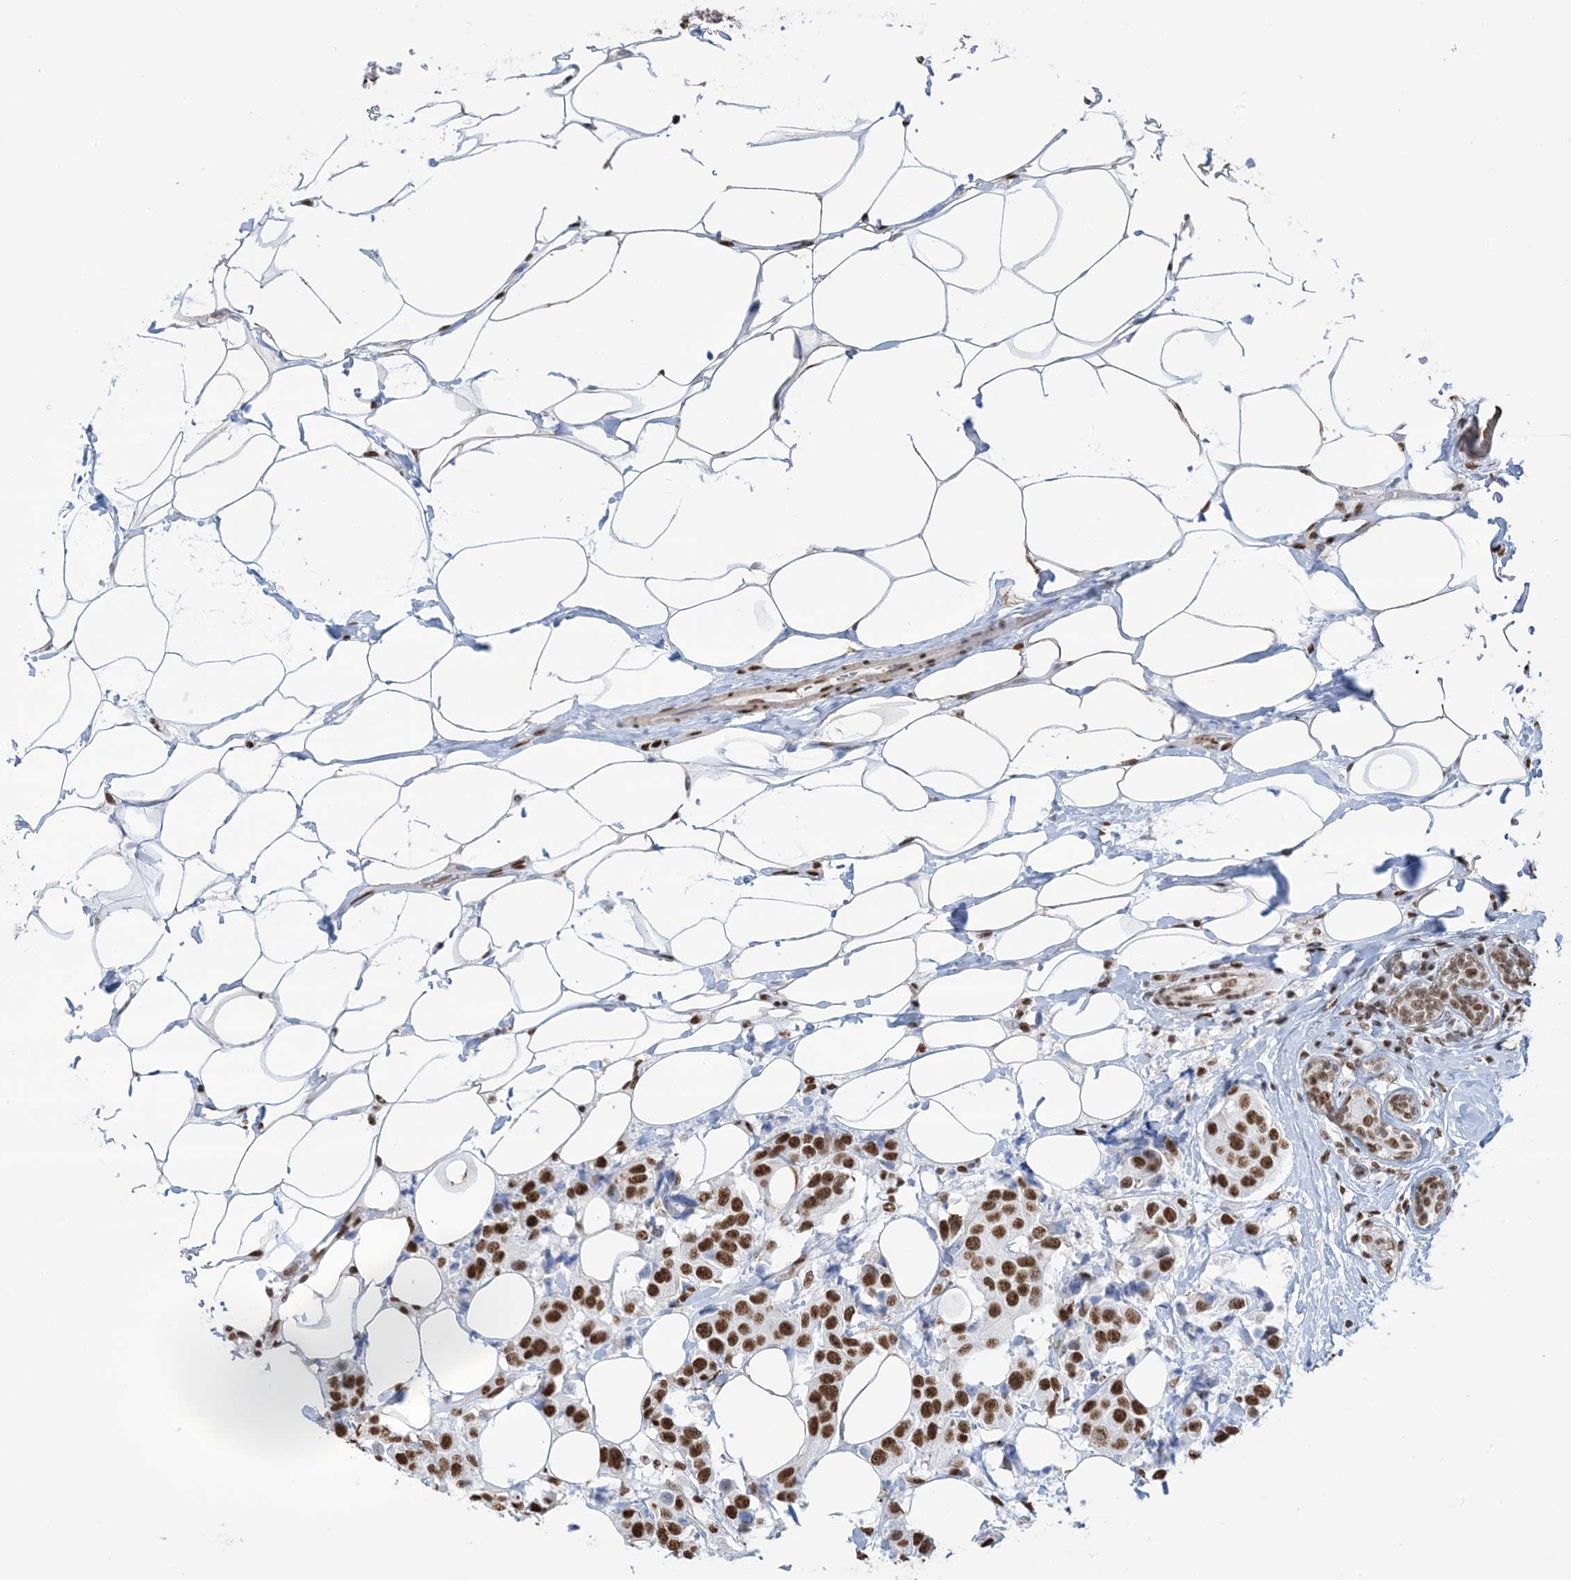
{"staining": {"intensity": "strong", "quantity": ">75%", "location": "nuclear"}, "tissue": "breast cancer", "cell_type": "Tumor cells", "image_type": "cancer", "snomed": [{"axis": "morphology", "description": "Normal tissue, NOS"}, {"axis": "morphology", "description": "Duct carcinoma"}, {"axis": "topography", "description": "Breast"}], "caption": "Breast infiltrating ductal carcinoma stained with immunohistochemistry (IHC) reveals strong nuclear expression in about >75% of tumor cells. Nuclei are stained in blue.", "gene": "ZNF792", "patient": {"sex": "female", "age": 39}}